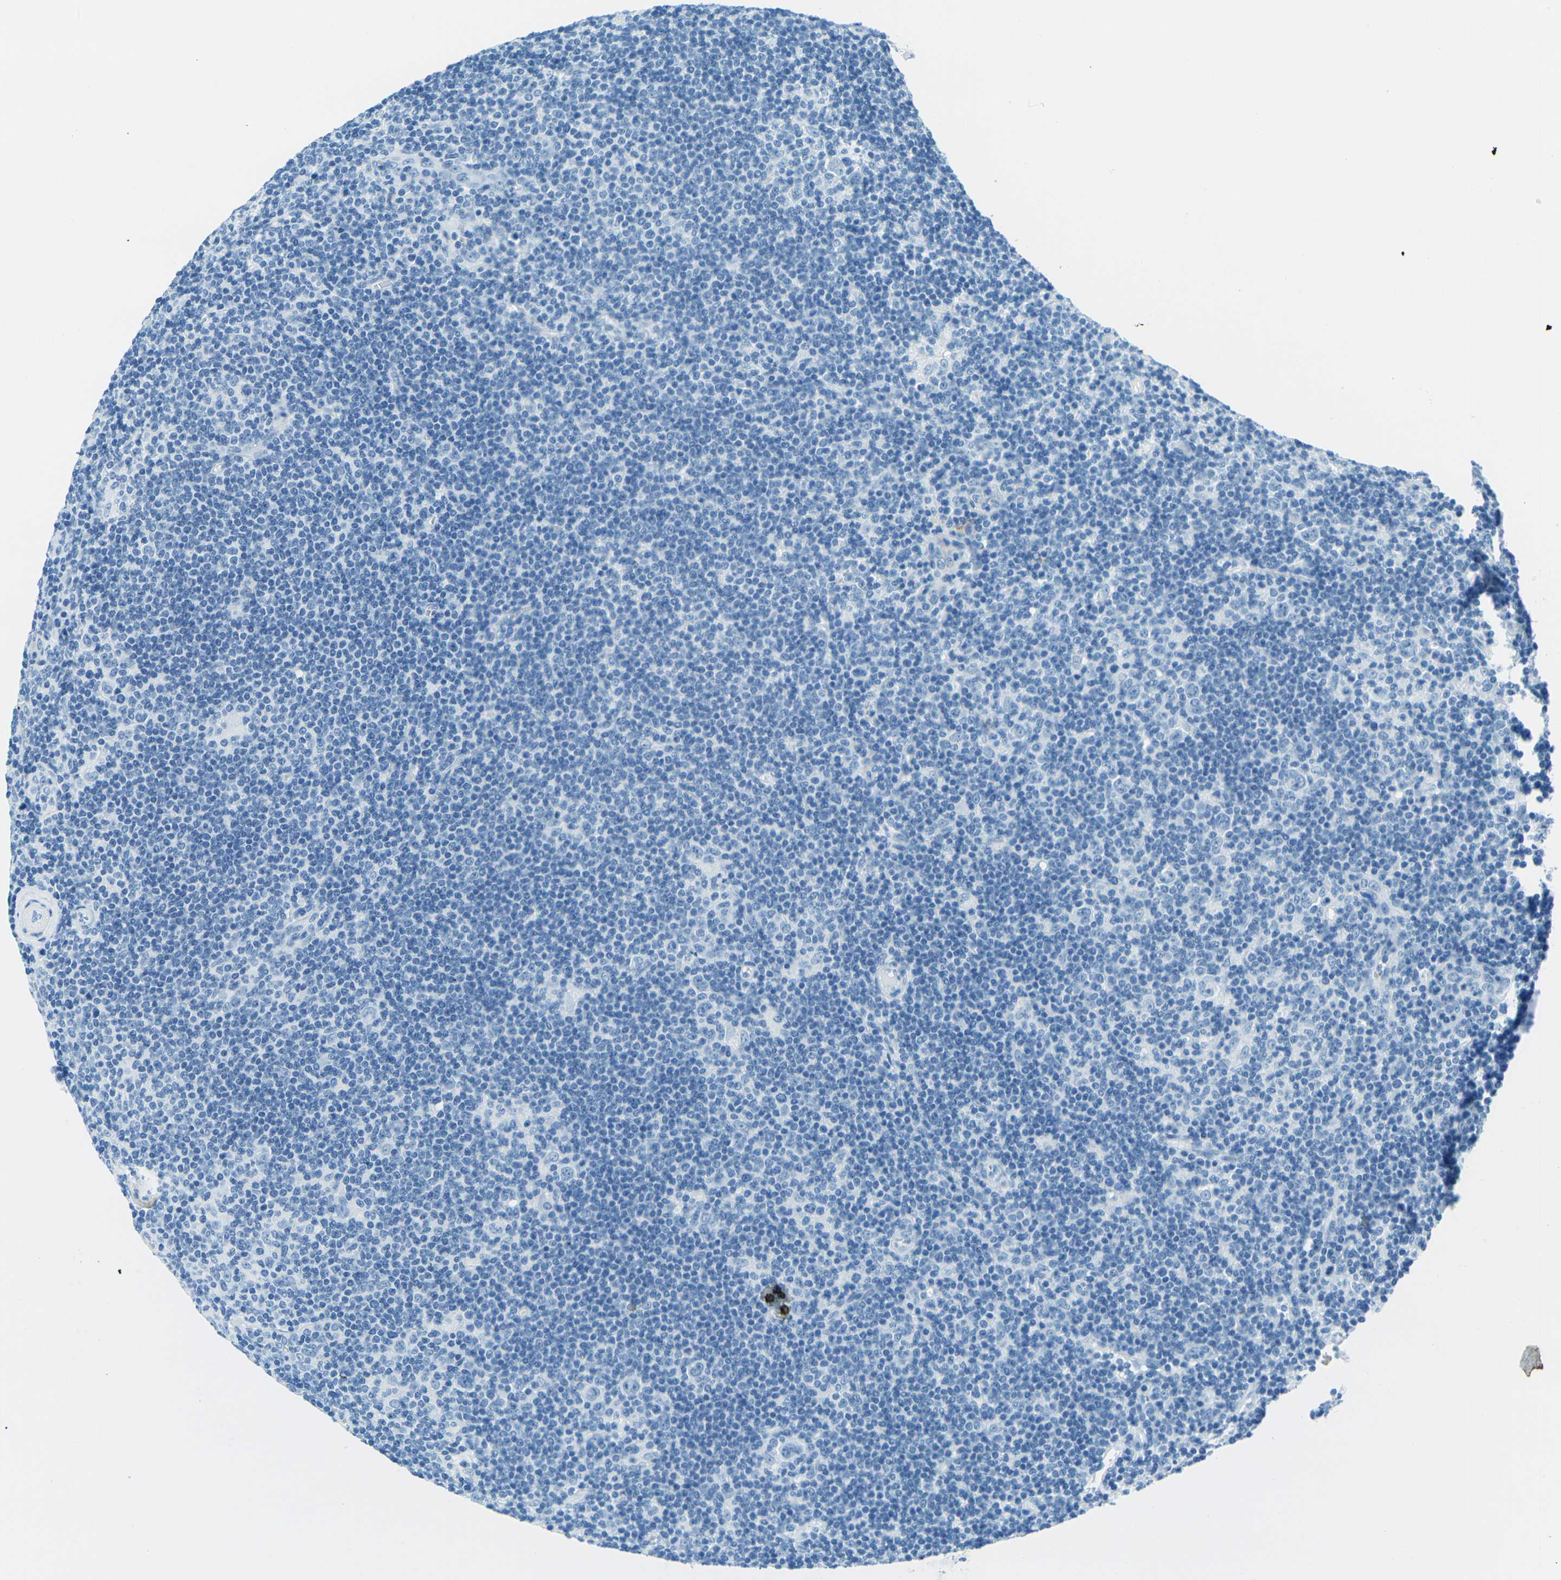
{"staining": {"intensity": "negative", "quantity": "none", "location": "none"}, "tissue": "lymphoma", "cell_type": "Tumor cells", "image_type": "cancer", "snomed": [{"axis": "morphology", "description": "Hodgkin's disease, NOS"}, {"axis": "topography", "description": "Lymph node"}], "caption": "An immunohistochemistry (IHC) micrograph of Hodgkin's disease is shown. There is no staining in tumor cells of Hodgkin's disease.", "gene": "OCLN", "patient": {"sex": "female", "age": 57}}